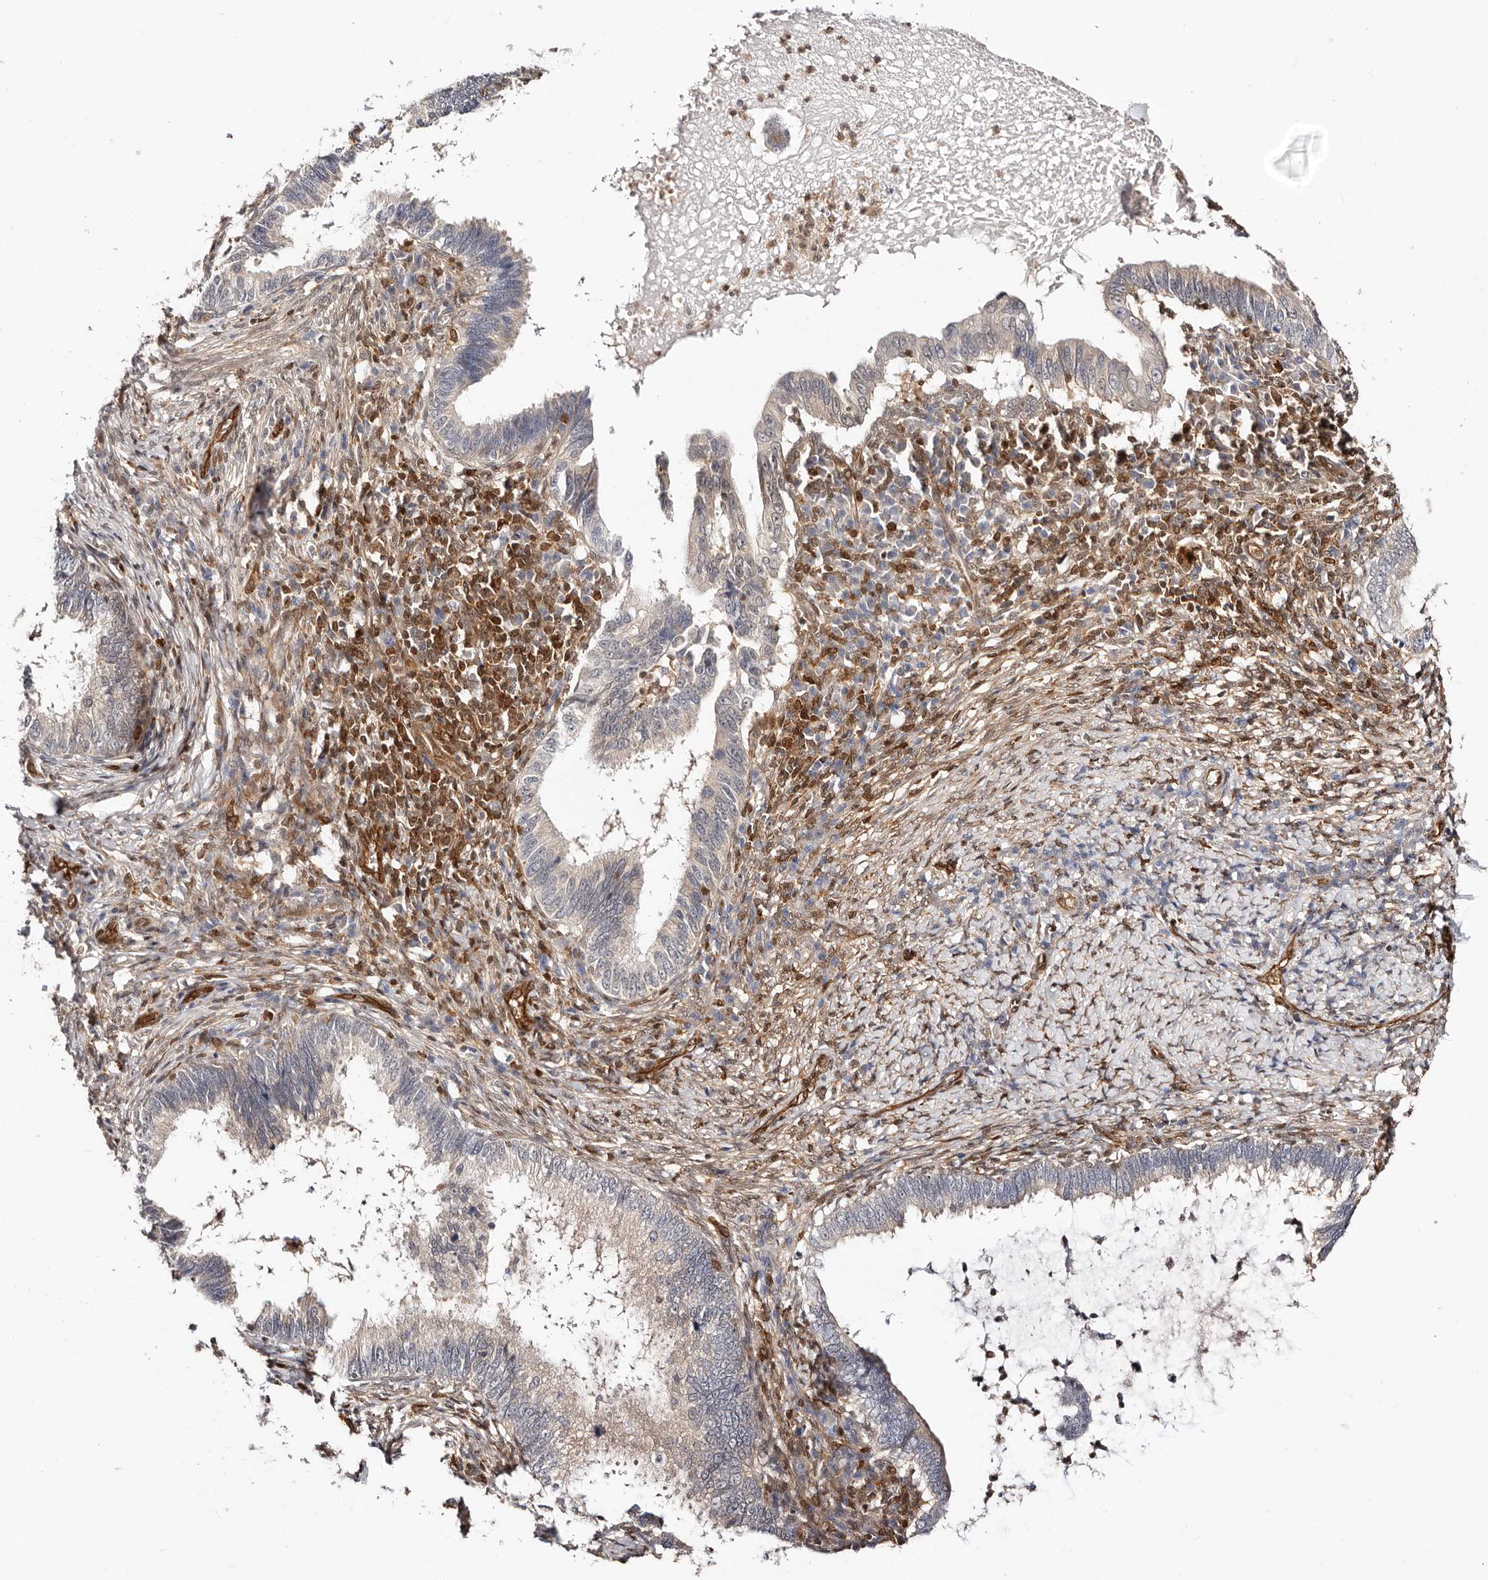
{"staining": {"intensity": "negative", "quantity": "none", "location": "none"}, "tissue": "cervical cancer", "cell_type": "Tumor cells", "image_type": "cancer", "snomed": [{"axis": "morphology", "description": "Adenocarcinoma, NOS"}, {"axis": "topography", "description": "Cervix"}], "caption": "Cervical adenocarcinoma was stained to show a protein in brown. There is no significant positivity in tumor cells.", "gene": "STAT5A", "patient": {"sex": "female", "age": 36}}